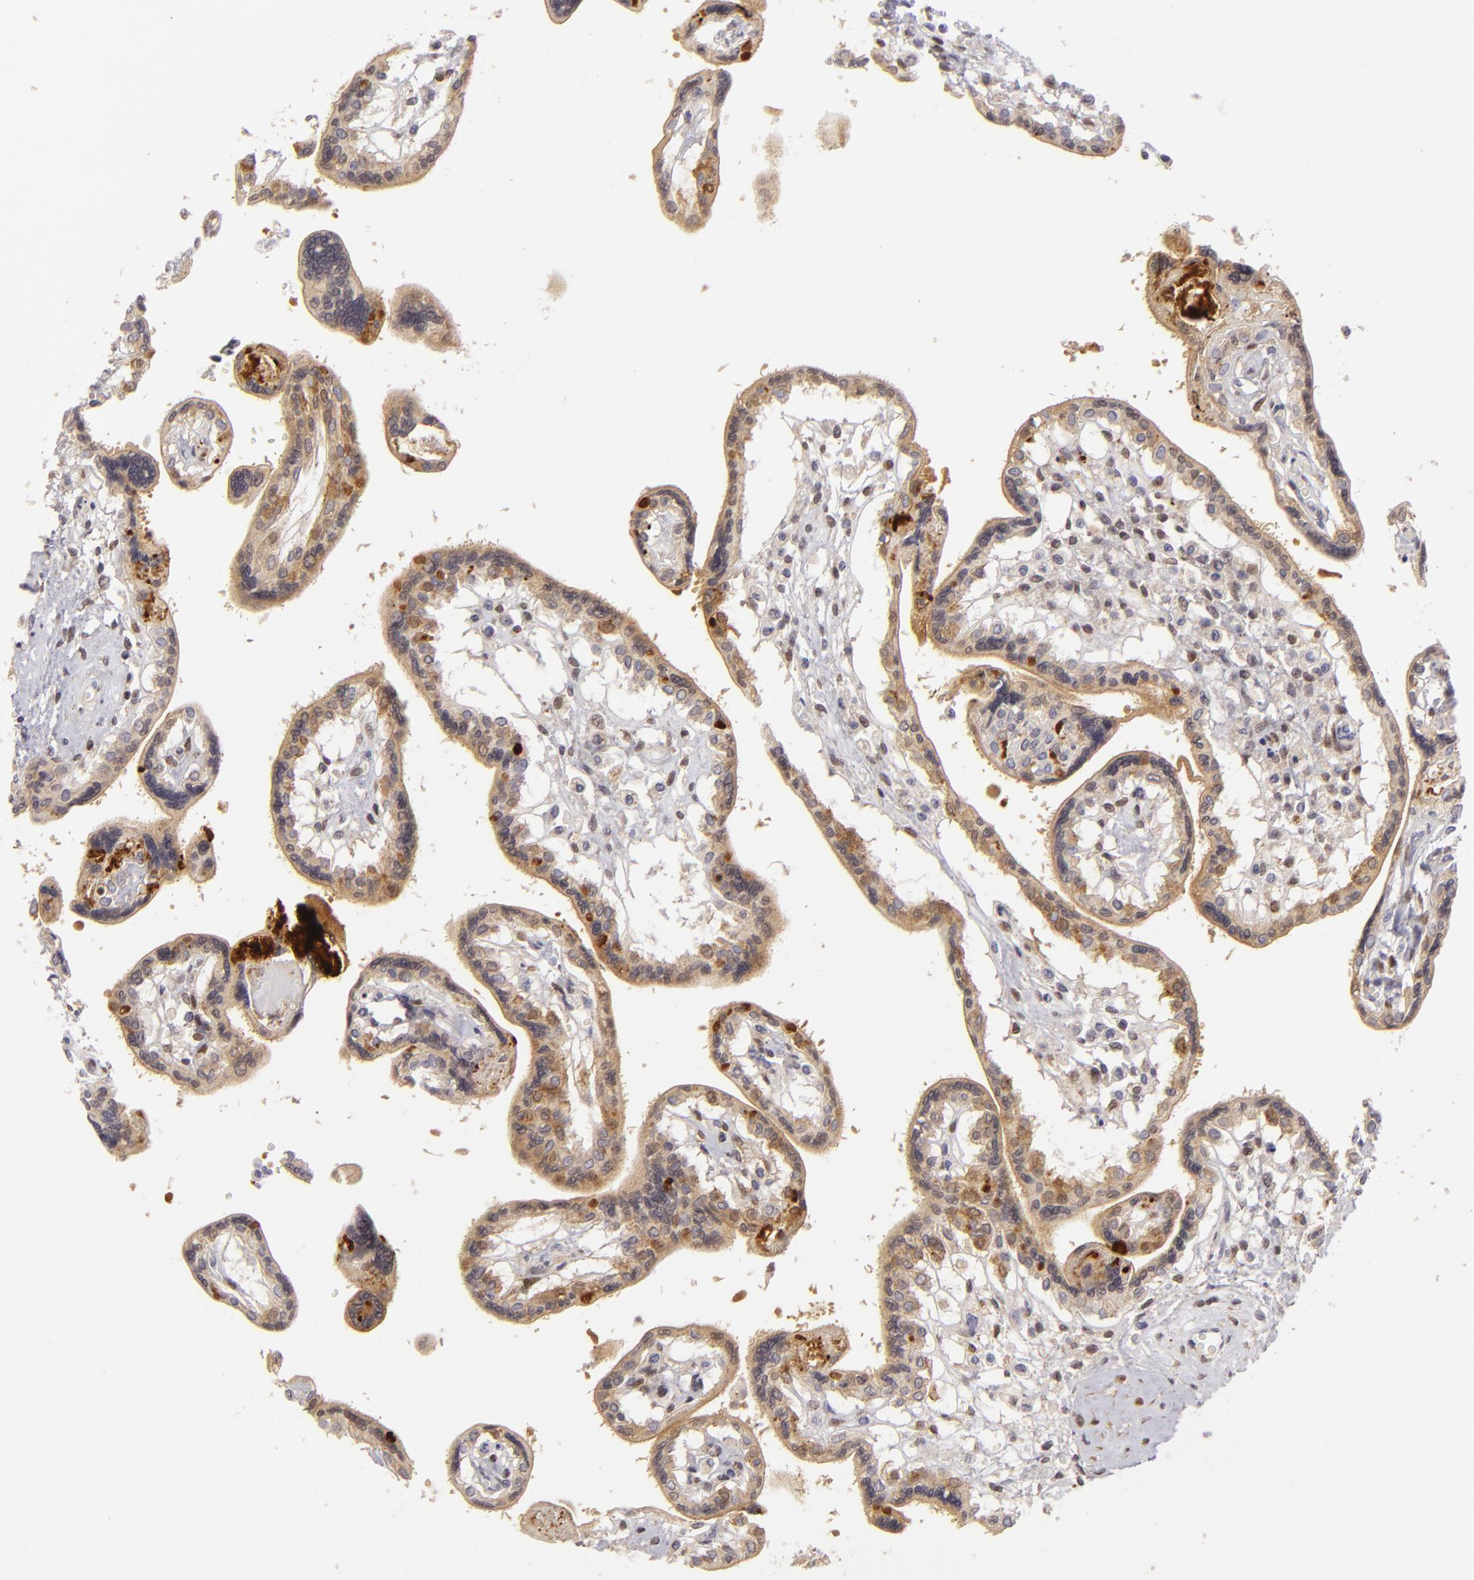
{"staining": {"intensity": "negative", "quantity": "none", "location": "none"}, "tissue": "placenta", "cell_type": "Decidual cells", "image_type": "normal", "snomed": [{"axis": "morphology", "description": "Normal tissue, NOS"}, {"axis": "topography", "description": "Placenta"}], "caption": "Immunohistochemistry photomicrograph of normal placenta: placenta stained with DAB reveals no significant protein staining in decidual cells.", "gene": "EFS", "patient": {"sex": "female", "age": 31}}